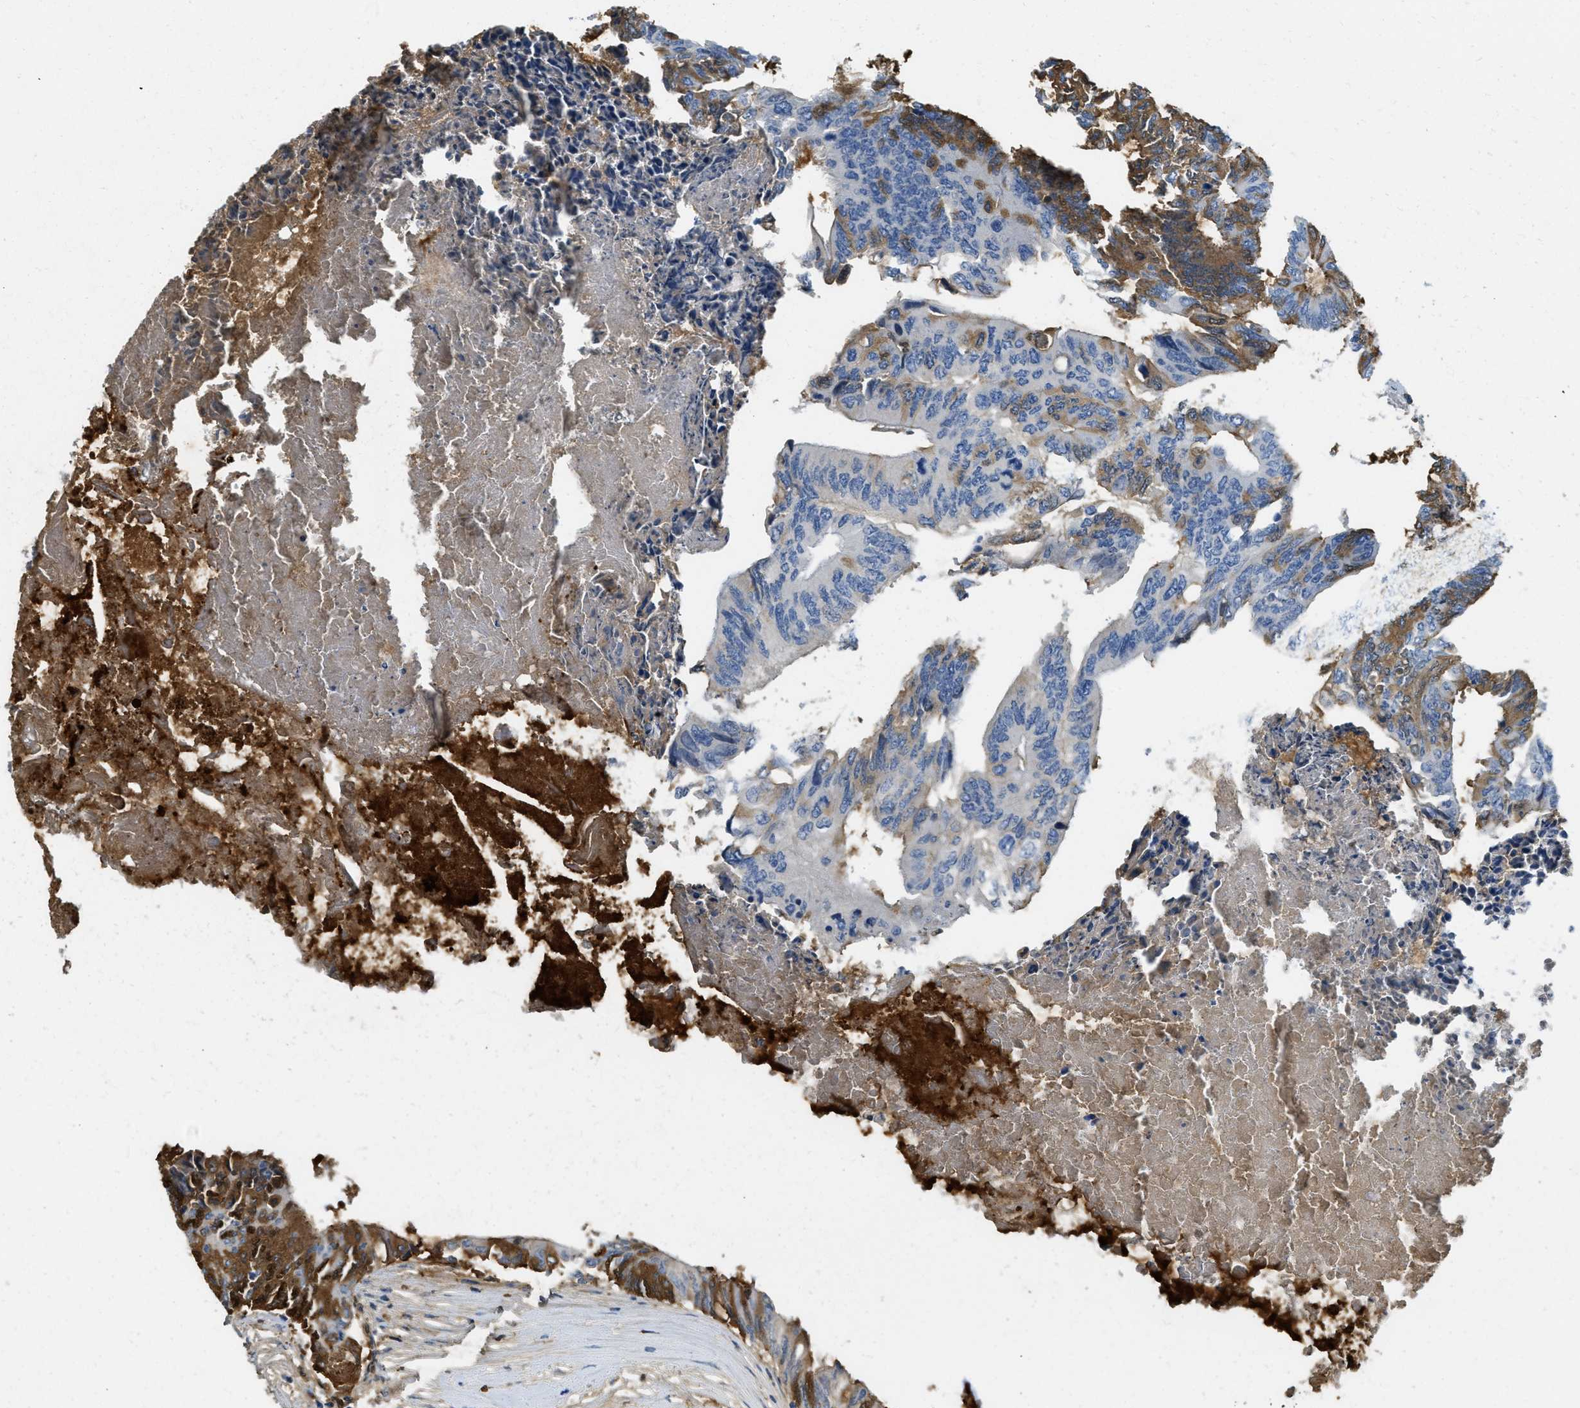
{"staining": {"intensity": "moderate", "quantity": "<25%", "location": "cytoplasmic/membranous,nuclear"}, "tissue": "colorectal cancer", "cell_type": "Tumor cells", "image_type": "cancer", "snomed": [{"axis": "morphology", "description": "Adenocarcinoma, NOS"}, {"axis": "topography", "description": "Rectum"}], "caption": "Protein positivity by immunohistochemistry displays moderate cytoplasmic/membranous and nuclear positivity in about <25% of tumor cells in colorectal adenocarcinoma.", "gene": "PRTN3", "patient": {"sex": "male", "age": 63}}